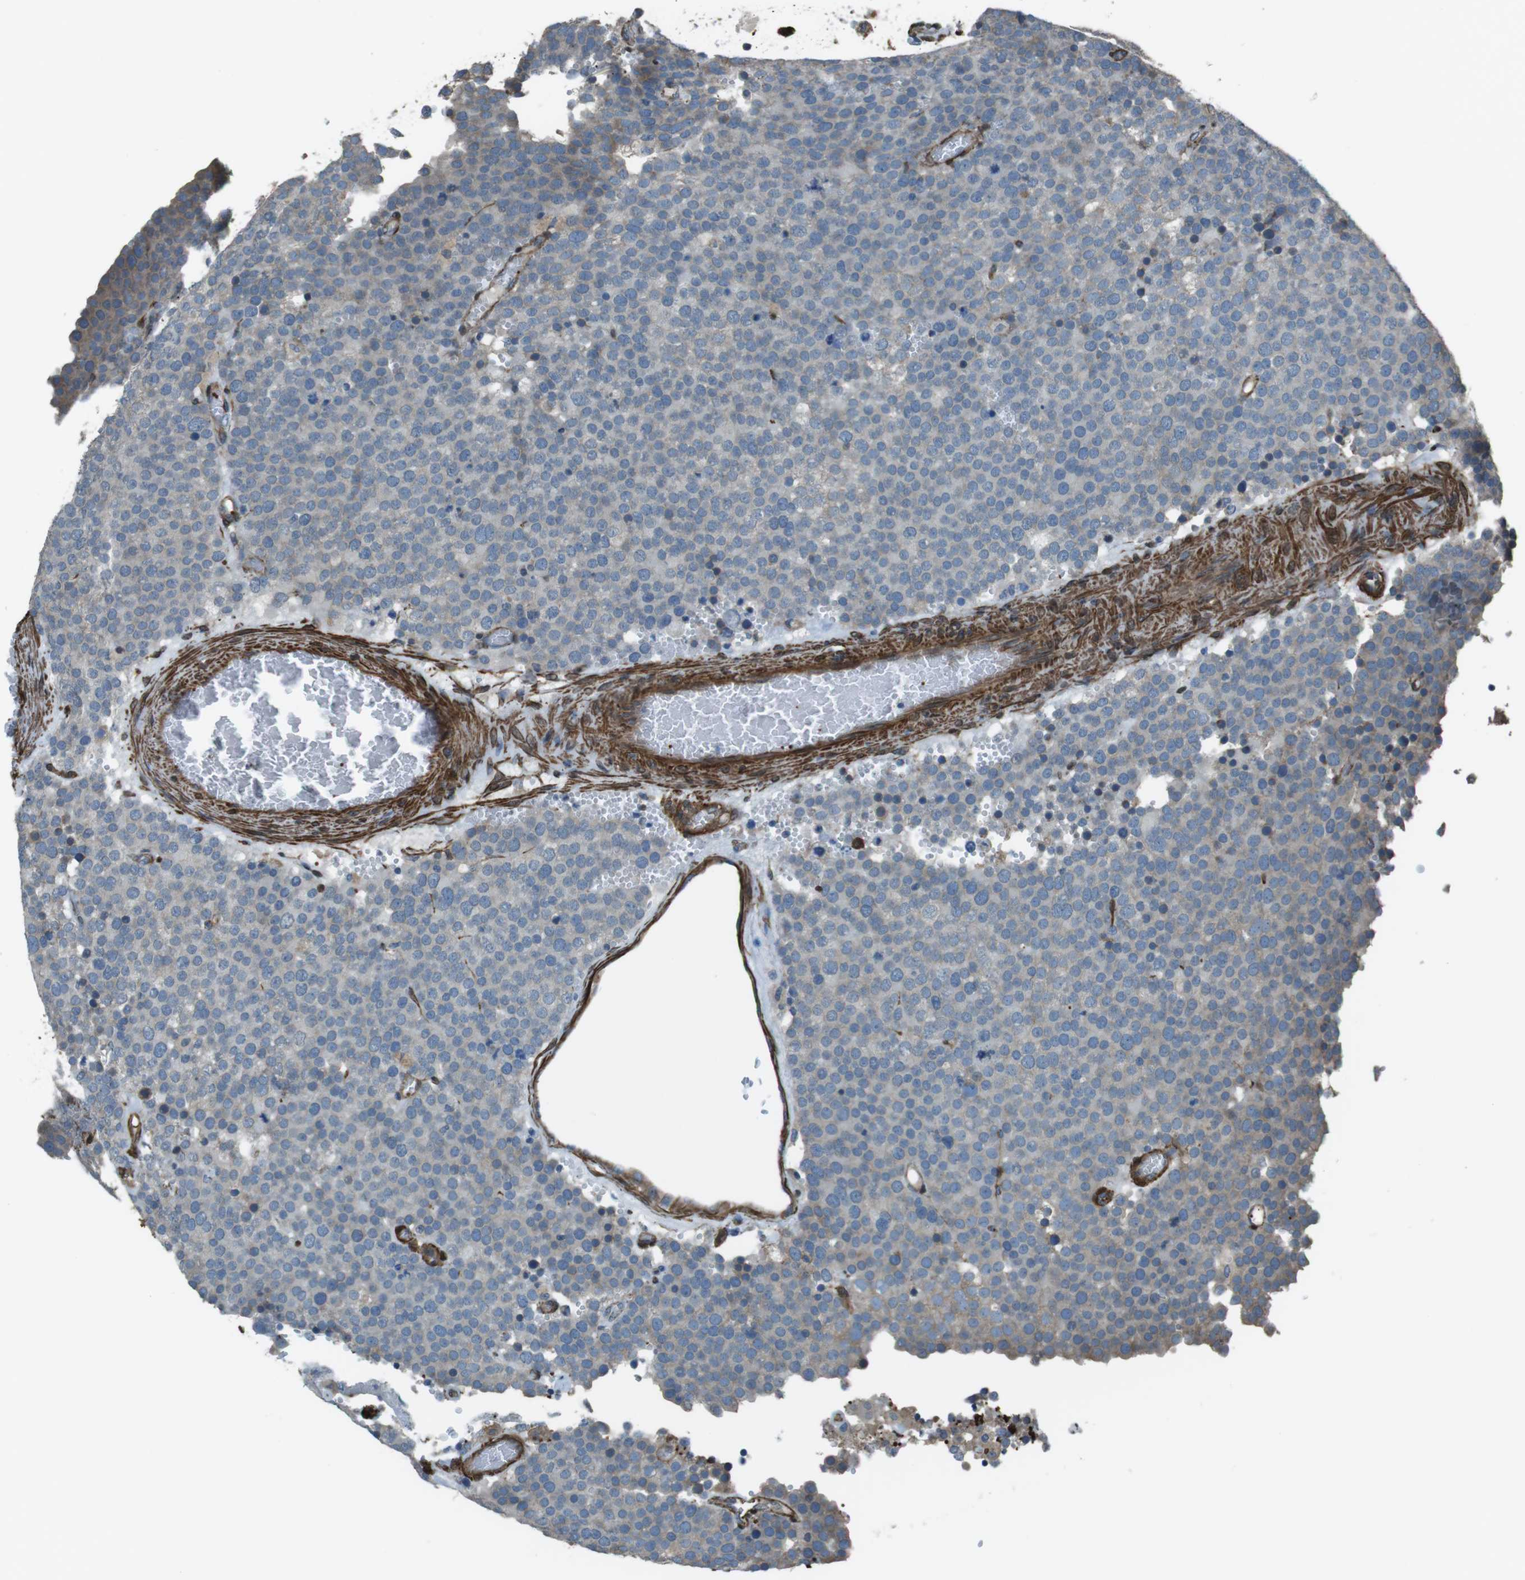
{"staining": {"intensity": "weak", "quantity": "<25%", "location": "cytoplasmic/membranous"}, "tissue": "testis cancer", "cell_type": "Tumor cells", "image_type": "cancer", "snomed": [{"axis": "morphology", "description": "Normal tissue, NOS"}, {"axis": "morphology", "description": "Seminoma, NOS"}, {"axis": "topography", "description": "Testis"}], "caption": "DAB immunohistochemical staining of testis seminoma displays no significant positivity in tumor cells. (DAB (3,3'-diaminobenzidine) immunohistochemistry visualized using brightfield microscopy, high magnification).", "gene": "SFT2D1", "patient": {"sex": "male", "age": 71}}